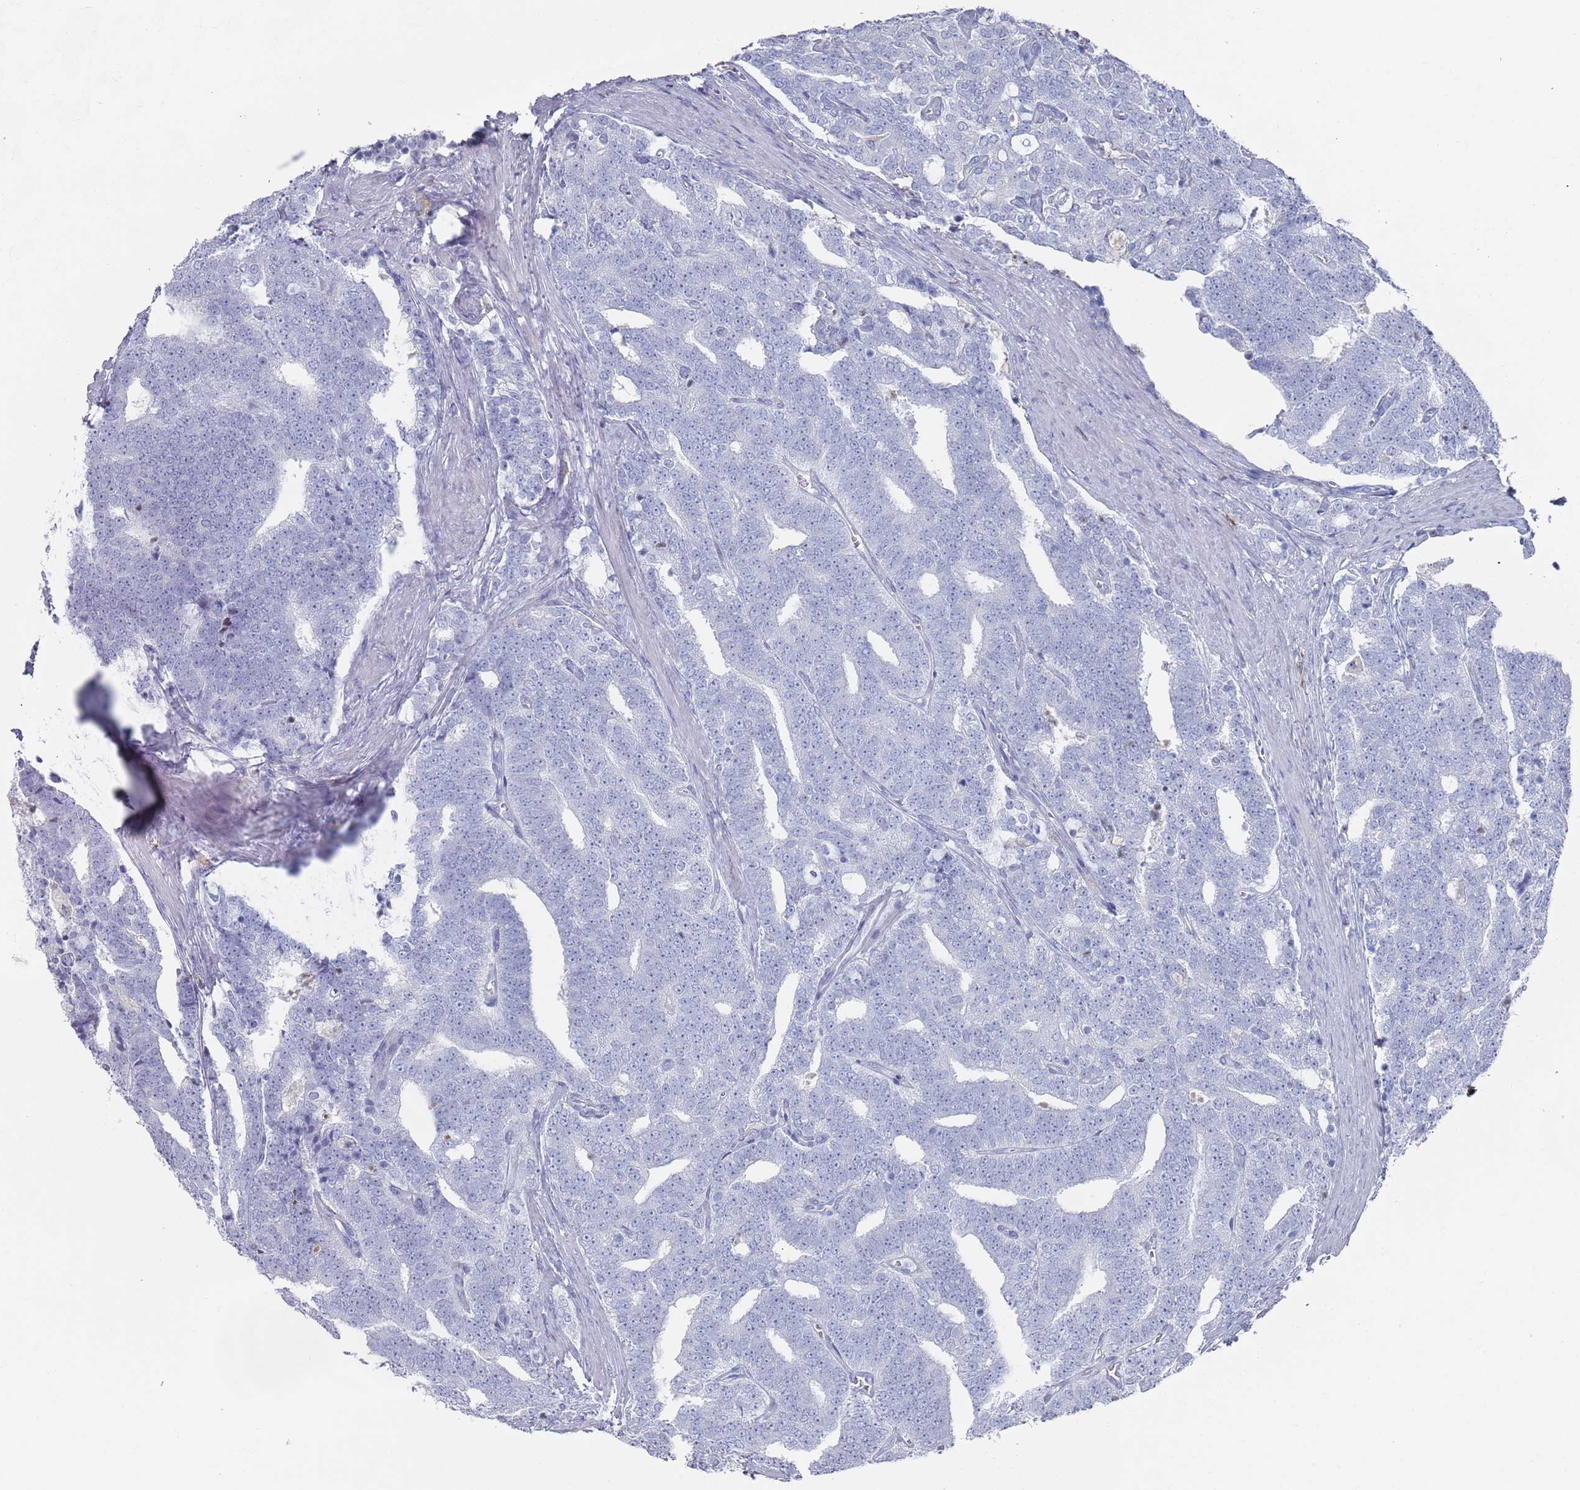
{"staining": {"intensity": "negative", "quantity": "none", "location": "none"}, "tissue": "prostate cancer", "cell_type": "Tumor cells", "image_type": "cancer", "snomed": [{"axis": "morphology", "description": "Adenocarcinoma, High grade"}, {"axis": "topography", "description": "Prostate and seminal vesicle, NOS"}], "caption": "Immunohistochemistry micrograph of neoplastic tissue: prostate cancer stained with DAB (3,3'-diaminobenzidine) demonstrates no significant protein staining in tumor cells. (Immunohistochemistry (ihc), brightfield microscopy, high magnification).", "gene": "MAT1A", "patient": {"sex": "male", "age": 67}}